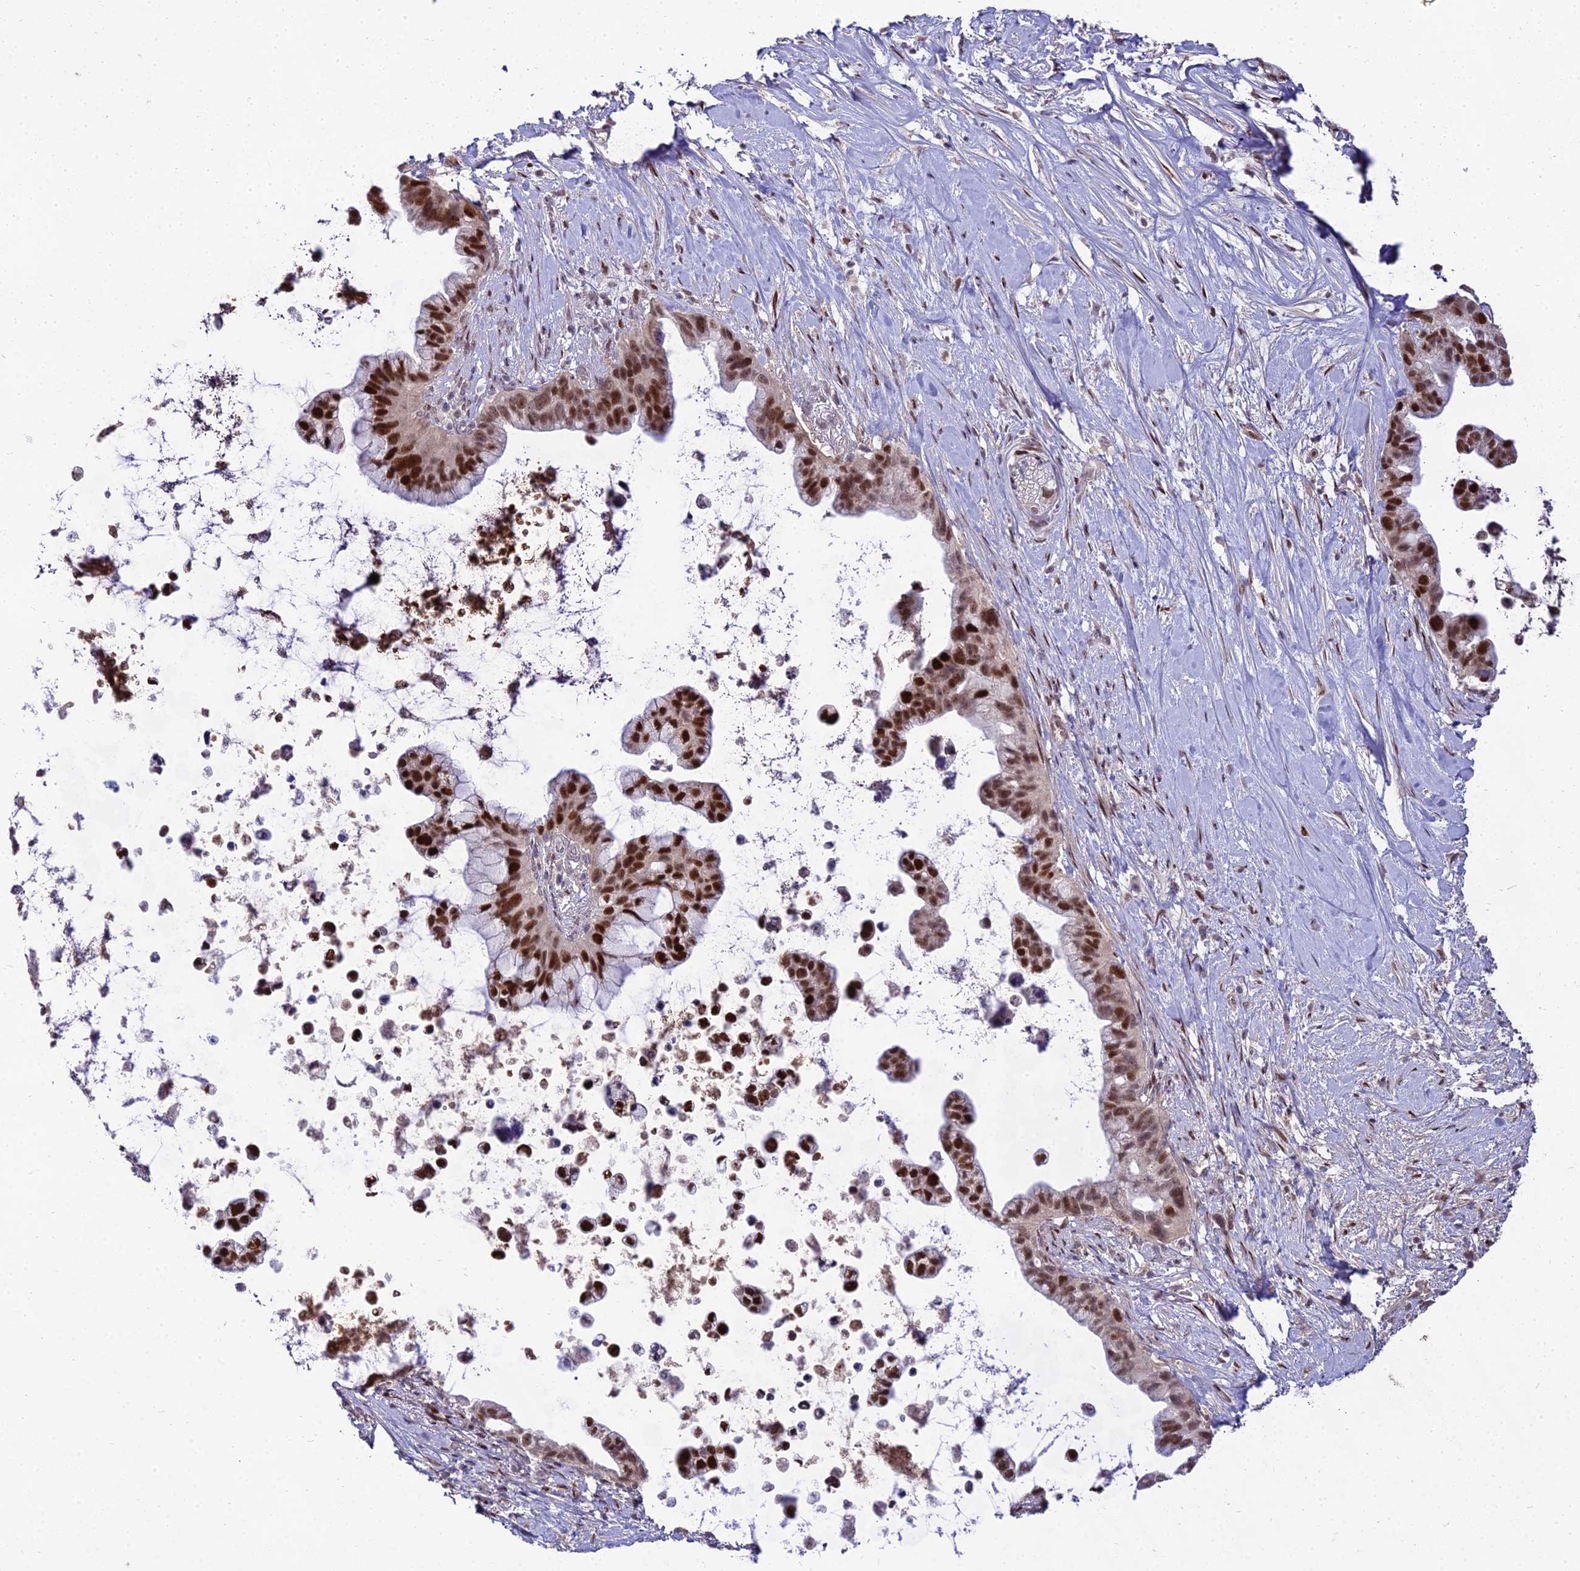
{"staining": {"intensity": "strong", "quantity": ">75%", "location": "nuclear"}, "tissue": "pancreatic cancer", "cell_type": "Tumor cells", "image_type": "cancer", "snomed": [{"axis": "morphology", "description": "Adenocarcinoma, NOS"}, {"axis": "topography", "description": "Pancreas"}], "caption": "Immunohistochemistry (IHC) histopathology image of human pancreatic adenocarcinoma stained for a protein (brown), which demonstrates high levels of strong nuclear positivity in approximately >75% of tumor cells.", "gene": "ZNF707", "patient": {"sex": "female", "age": 83}}